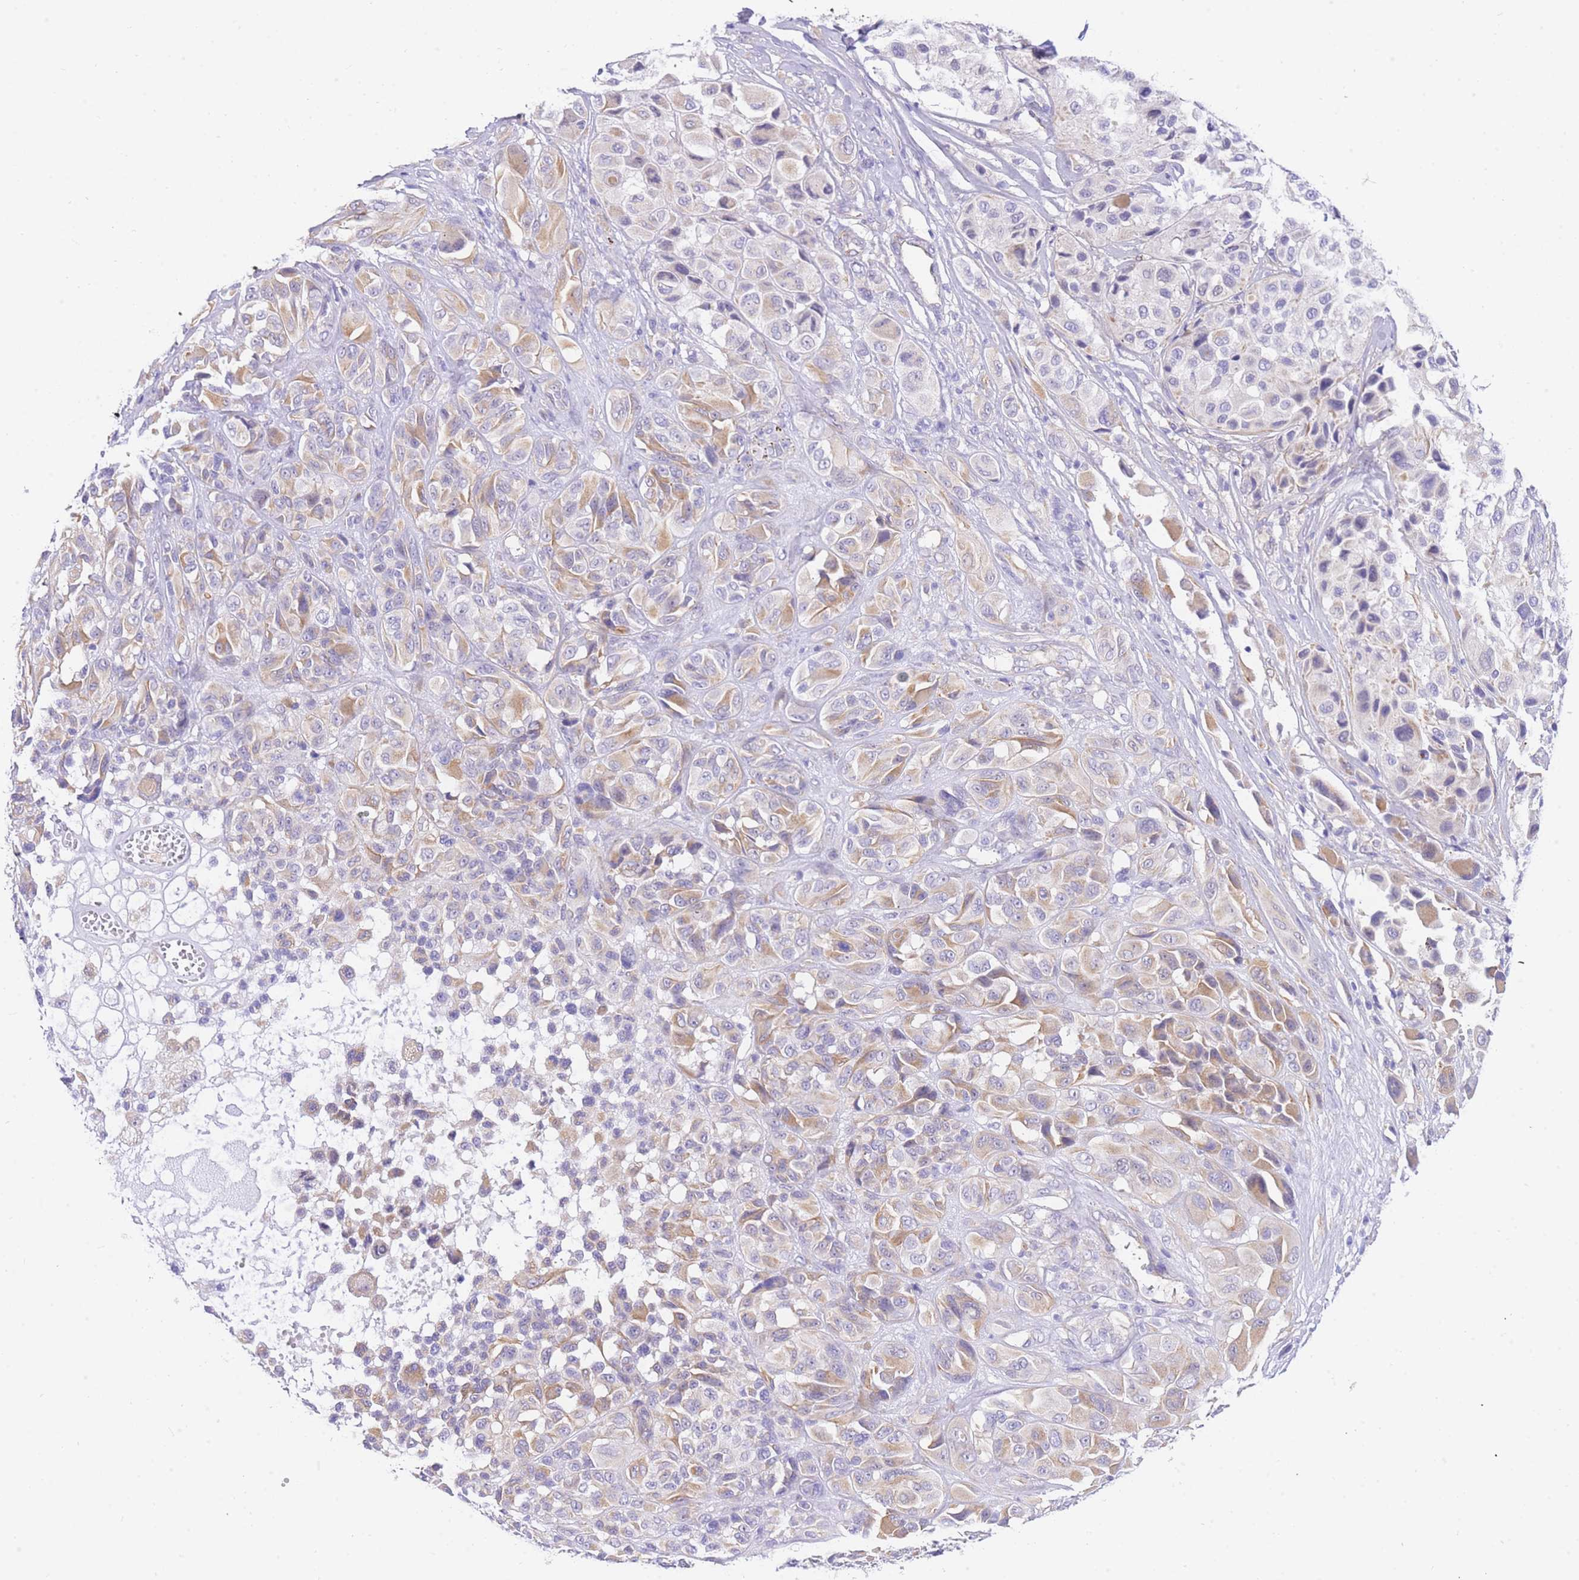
{"staining": {"intensity": "moderate", "quantity": "<25%", "location": "cytoplasmic/membranous"}, "tissue": "melanoma", "cell_type": "Tumor cells", "image_type": "cancer", "snomed": [{"axis": "morphology", "description": "Malignant melanoma, NOS"}, {"axis": "topography", "description": "Skin of trunk"}], "caption": "A histopathology image of human malignant melanoma stained for a protein exhibits moderate cytoplasmic/membranous brown staining in tumor cells.", "gene": "SRSF12", "patient": {"sex": "male", "age": 71}}